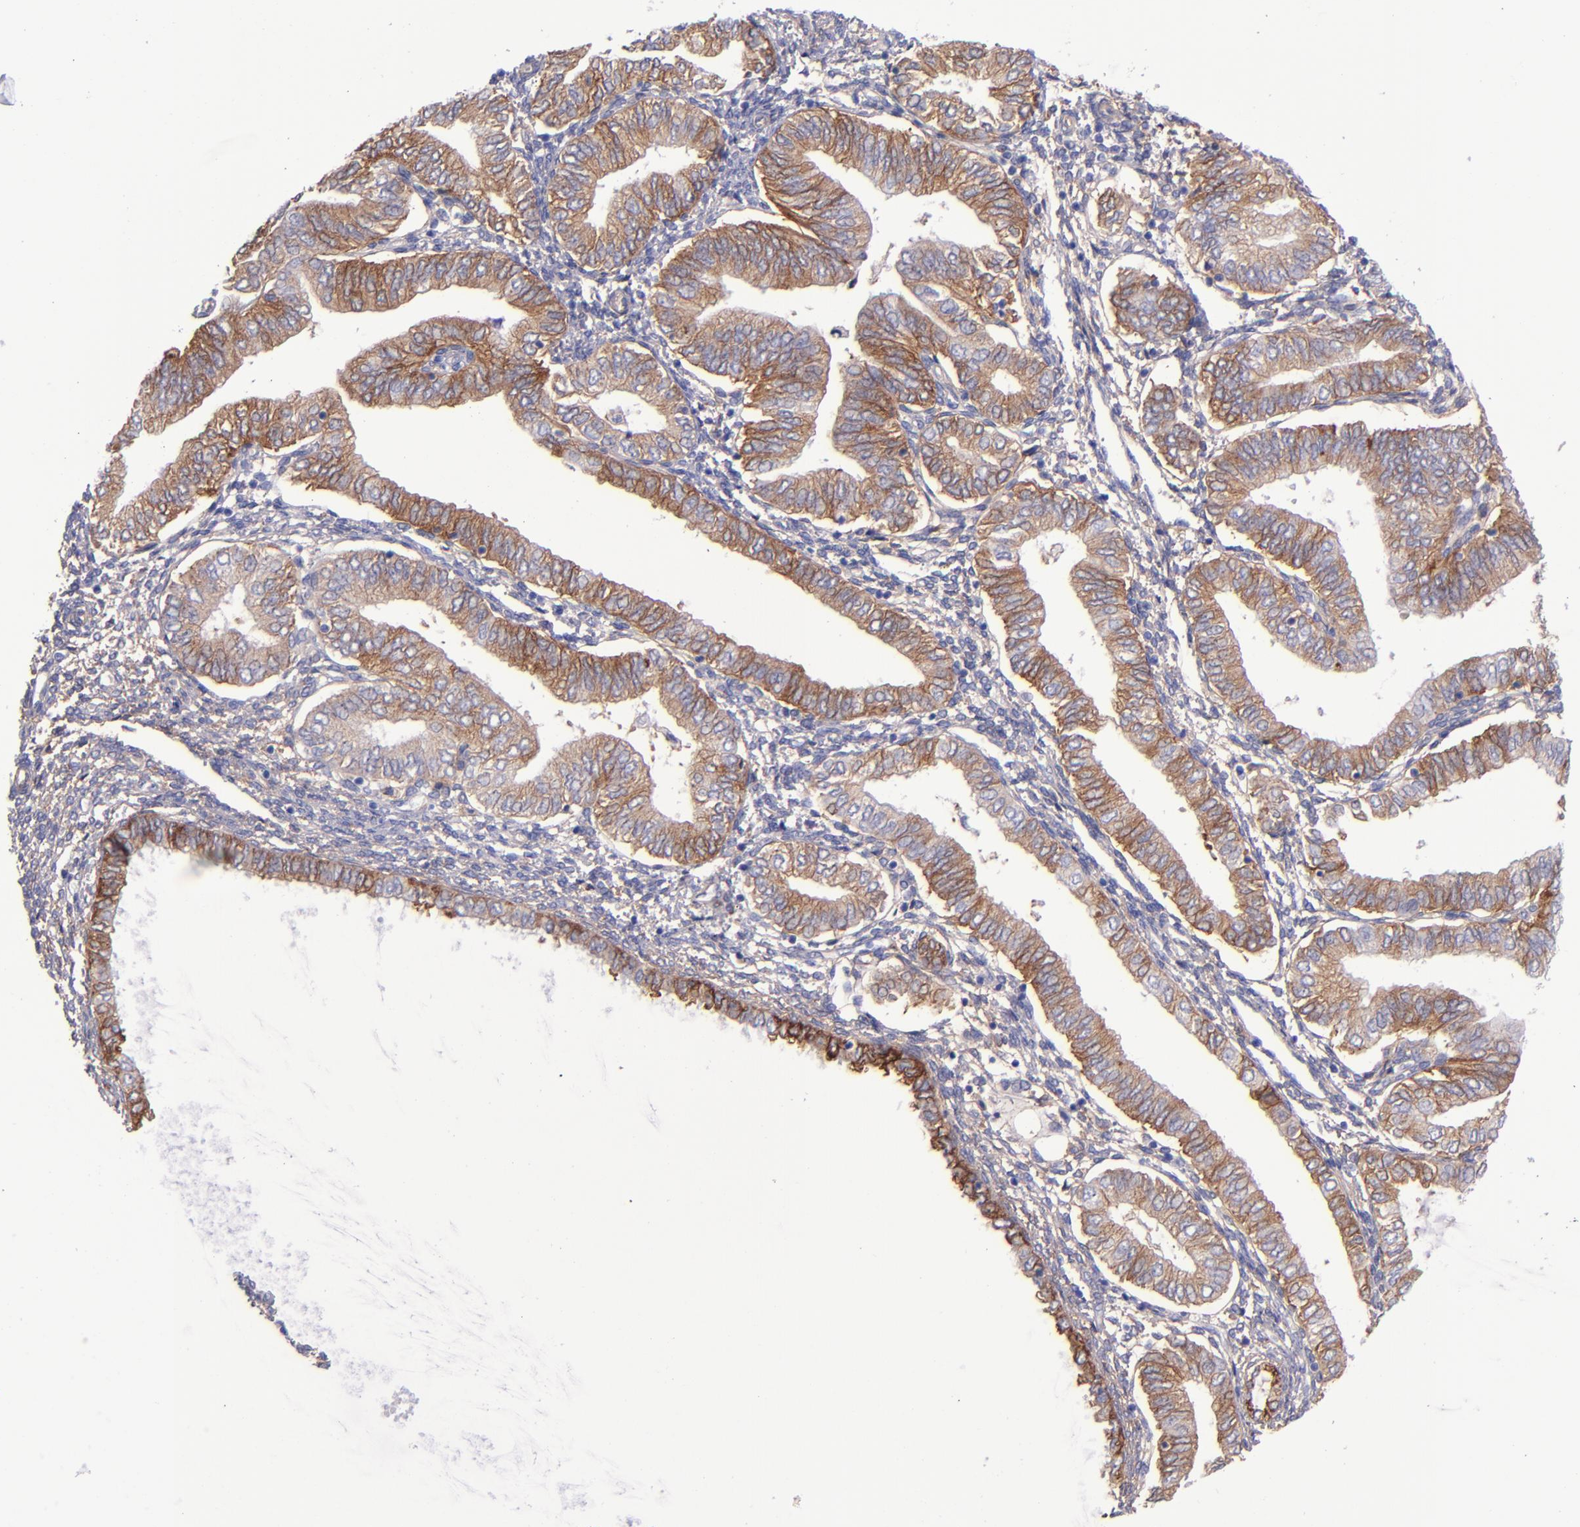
{"staining": {"intensity": "moderate", "quantity": ">75%", "location": "cytoplasmic/membranous"}, "tissue": "endometrial cancer", "cell_type": "Tumor cells", "image_type": "cancer", "snomed": [{"axis": "morphology", "description": "Adenocarcinoma, NOS"}, {"axis": "topography", "description": "Endometrium"}], "caption": "The image displays staining of endometrial cancer (adenocarcinoma), revealing moderate cytoplasmic/membranous protein expression (brown color) within tumor cells.", "gene": "ITGAV", "patient": {"sex": "female", "age": 51}}